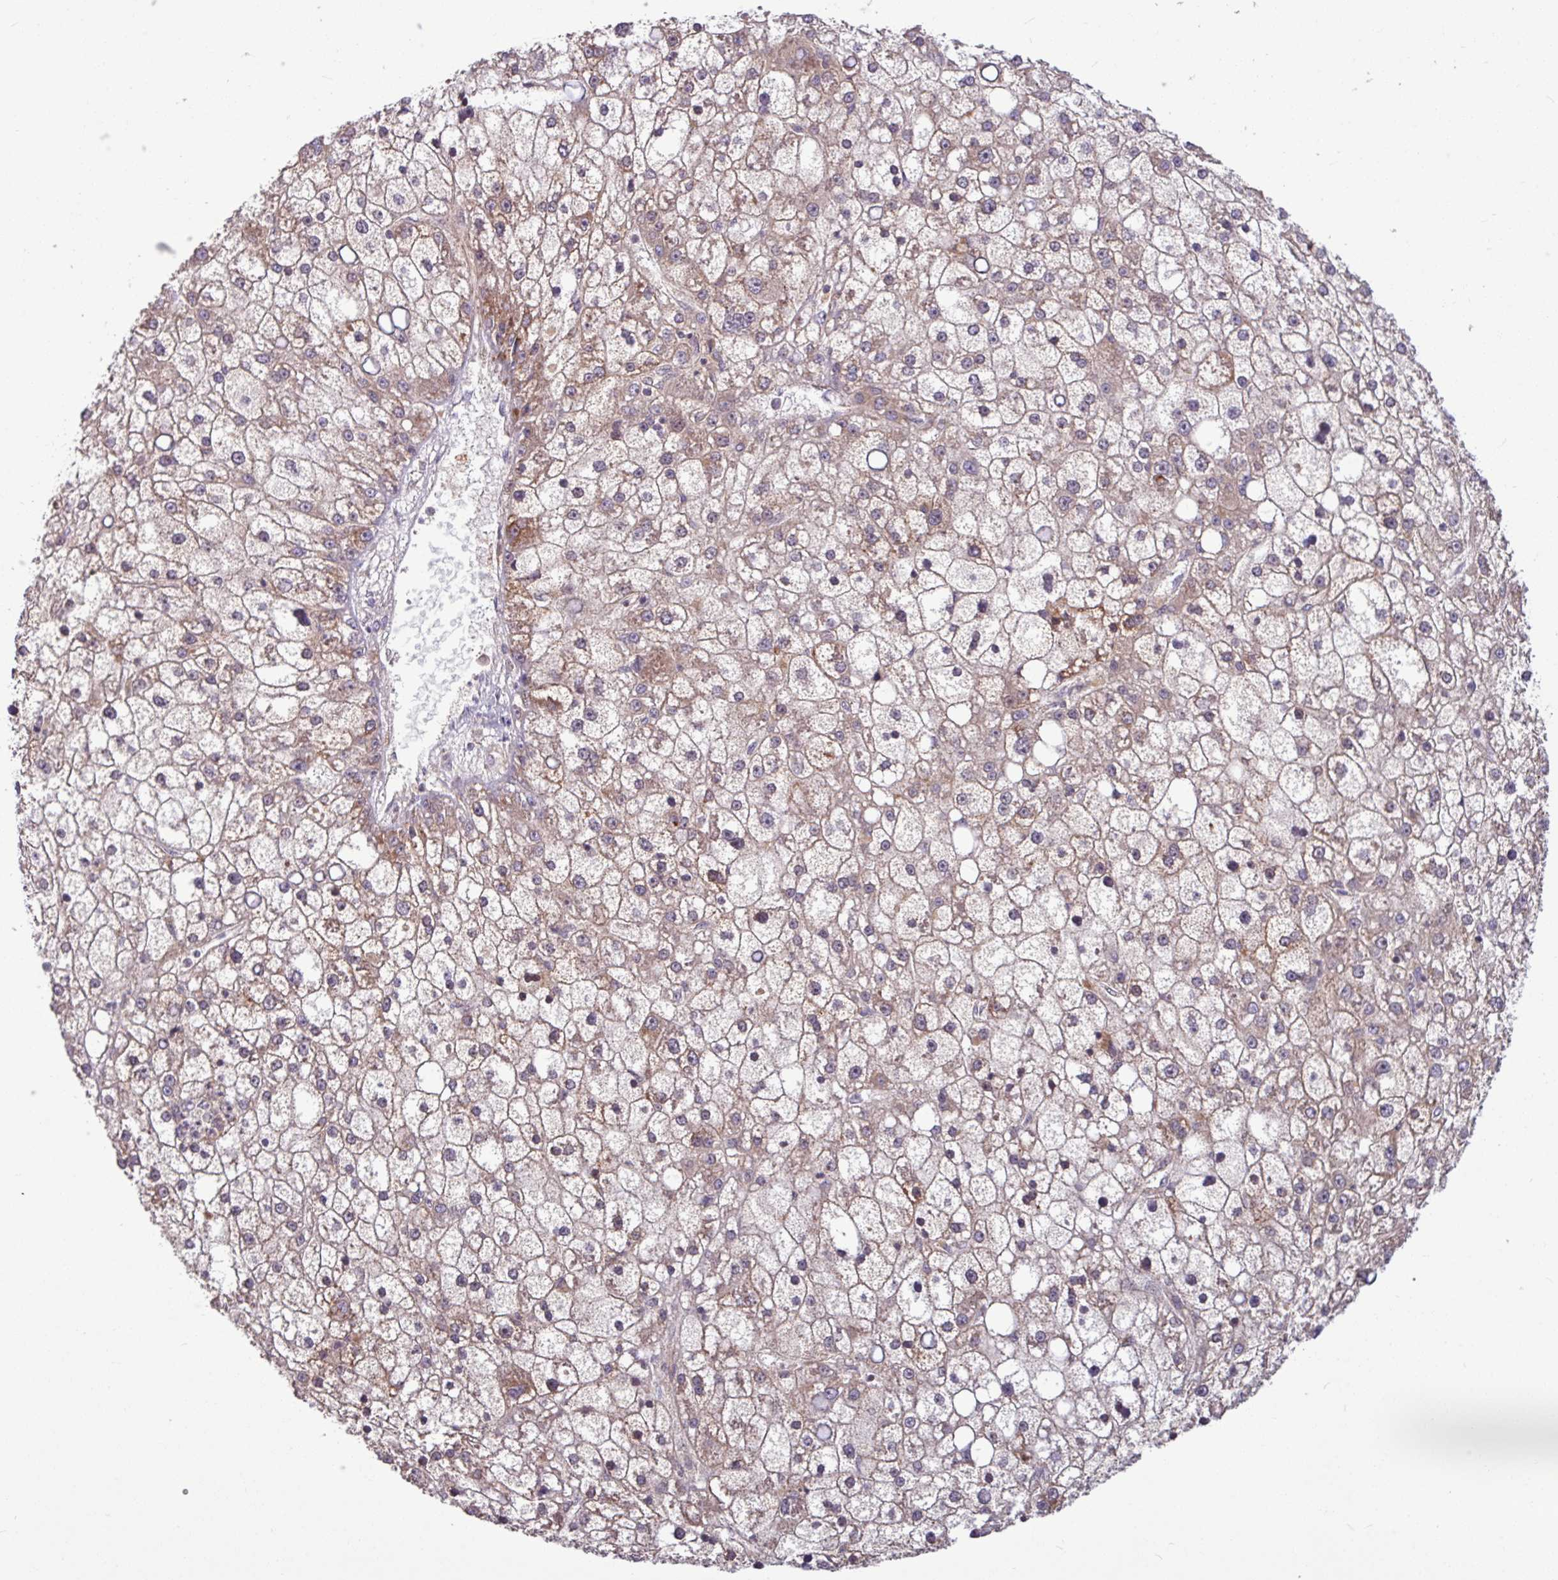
{"staining": {"intensity": "weak", "quantity": ">75%", "location": "cytoplasmic/membranous"}, "tissue": "liver cancer", "cell_type": "Tumor cells", "image_type": "cancer", "snomed": [{"axis": "morphology", "description": "Carcinoma, Hepatocellular, NOS"}, {"axis": "topography", "description": "Liver"}], "caption": "There is low levels of weak cytoplasmic/membranous positivity in tumor cells of liver hepatocellular carcinoma, as demonstrated by immunohistochemical staining (brown color).", "gene": "B4GALNT4", "patient": {"sex": "male", "age": 67}}